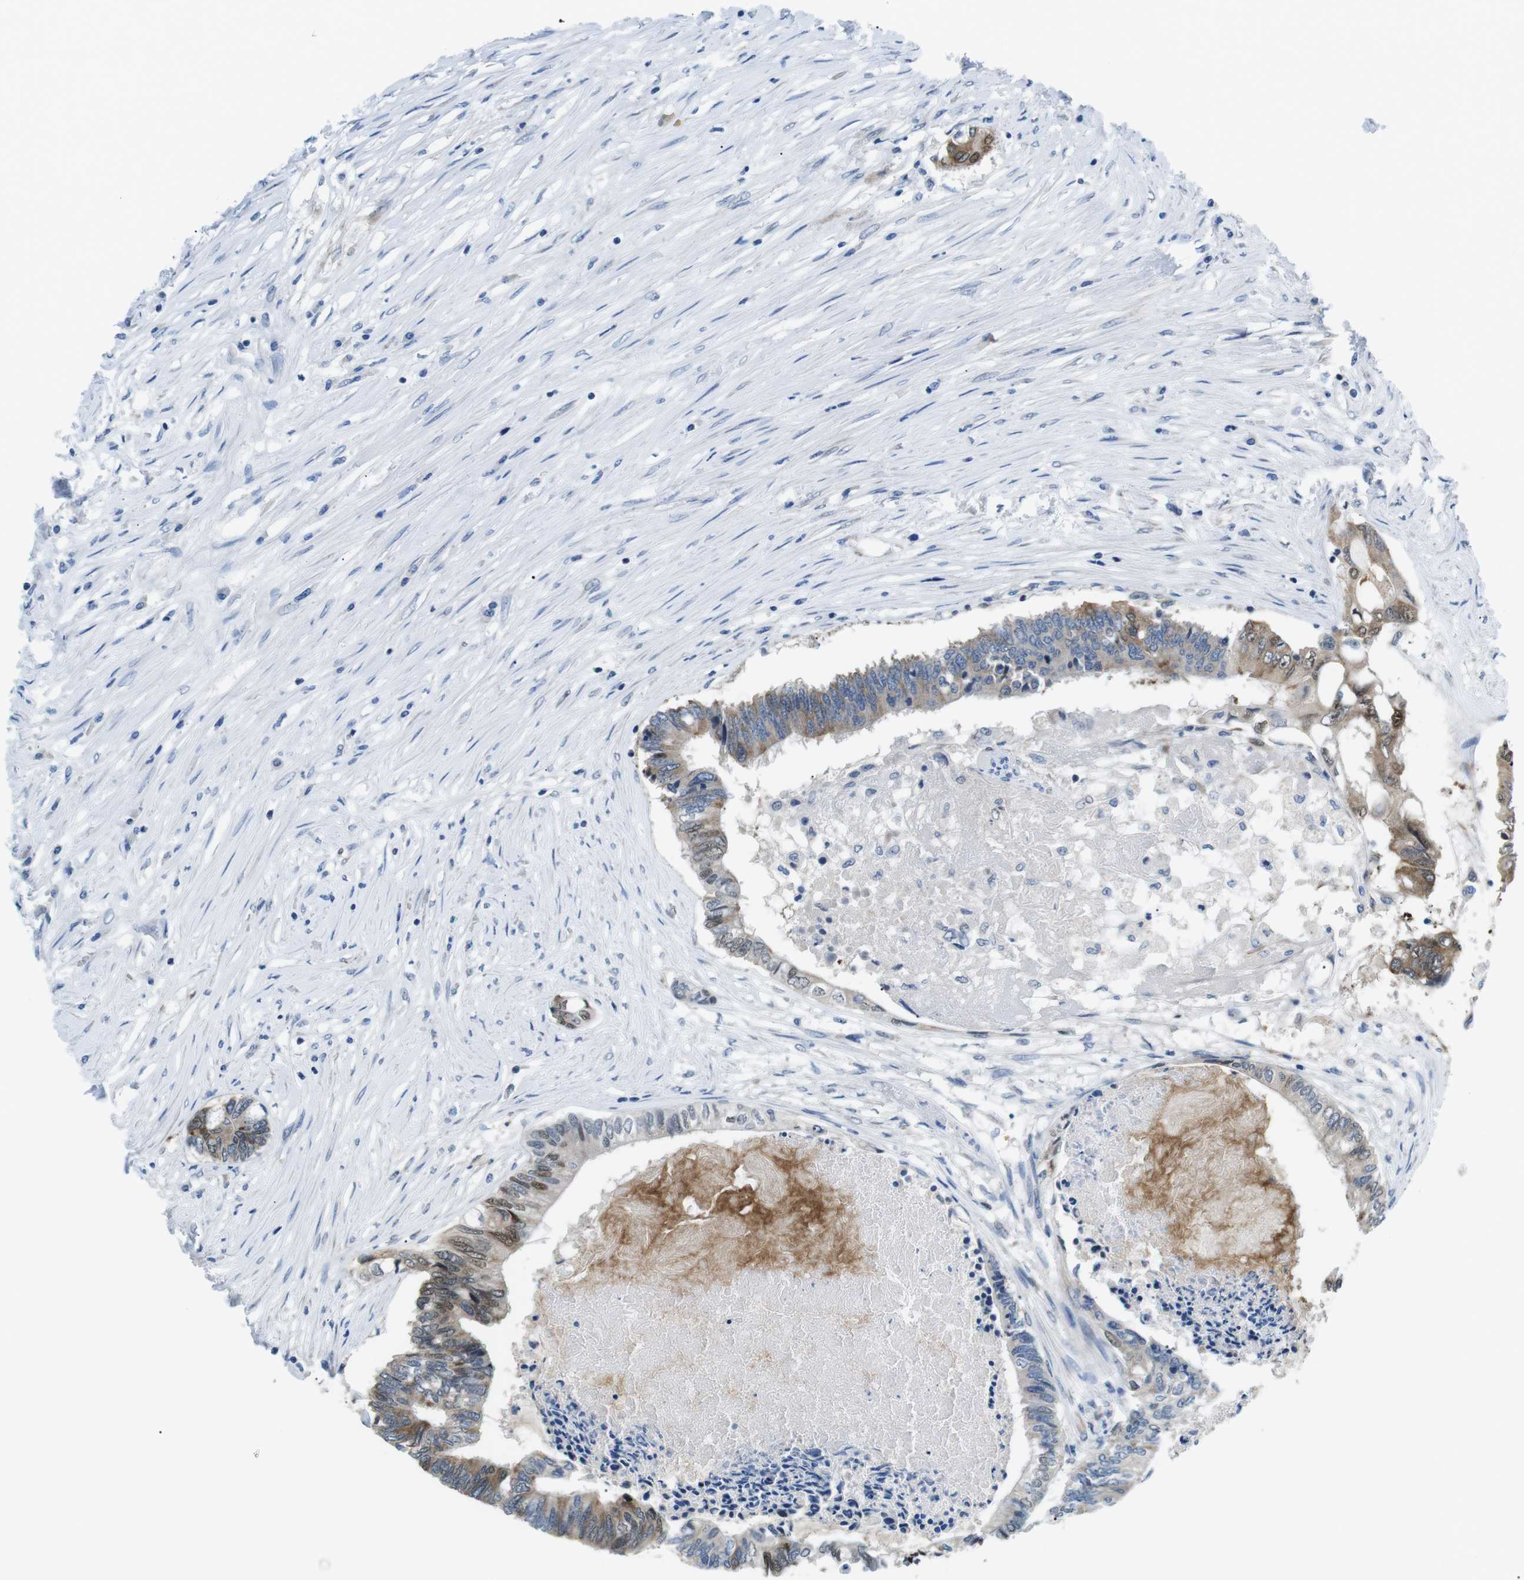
{"staining": {"intensity": "moderate", "quantity": "25%-75%", "location": "cytoplasmic/membranous,nuclear"}, "tissue": "colorectal cancer", "cell_type": "Tumor cells", "image_type": "cancer", "snomed": [{"axis": "morphology", "description": "Adenocarcinoma, NOS"}, {"axis": "topography", "description": "Rectum"}], "caption": "Protein expression analysis of human adenocarcinoma (colorectal) reveals moderate cytoplasmic/membranous and nuclear staining in about 25%-75% of tumor cells. (IHC, brightfield microscopy, high magnification).", "gene": "PHLDA1", "patient": {"sex": "male", "age": 63}}